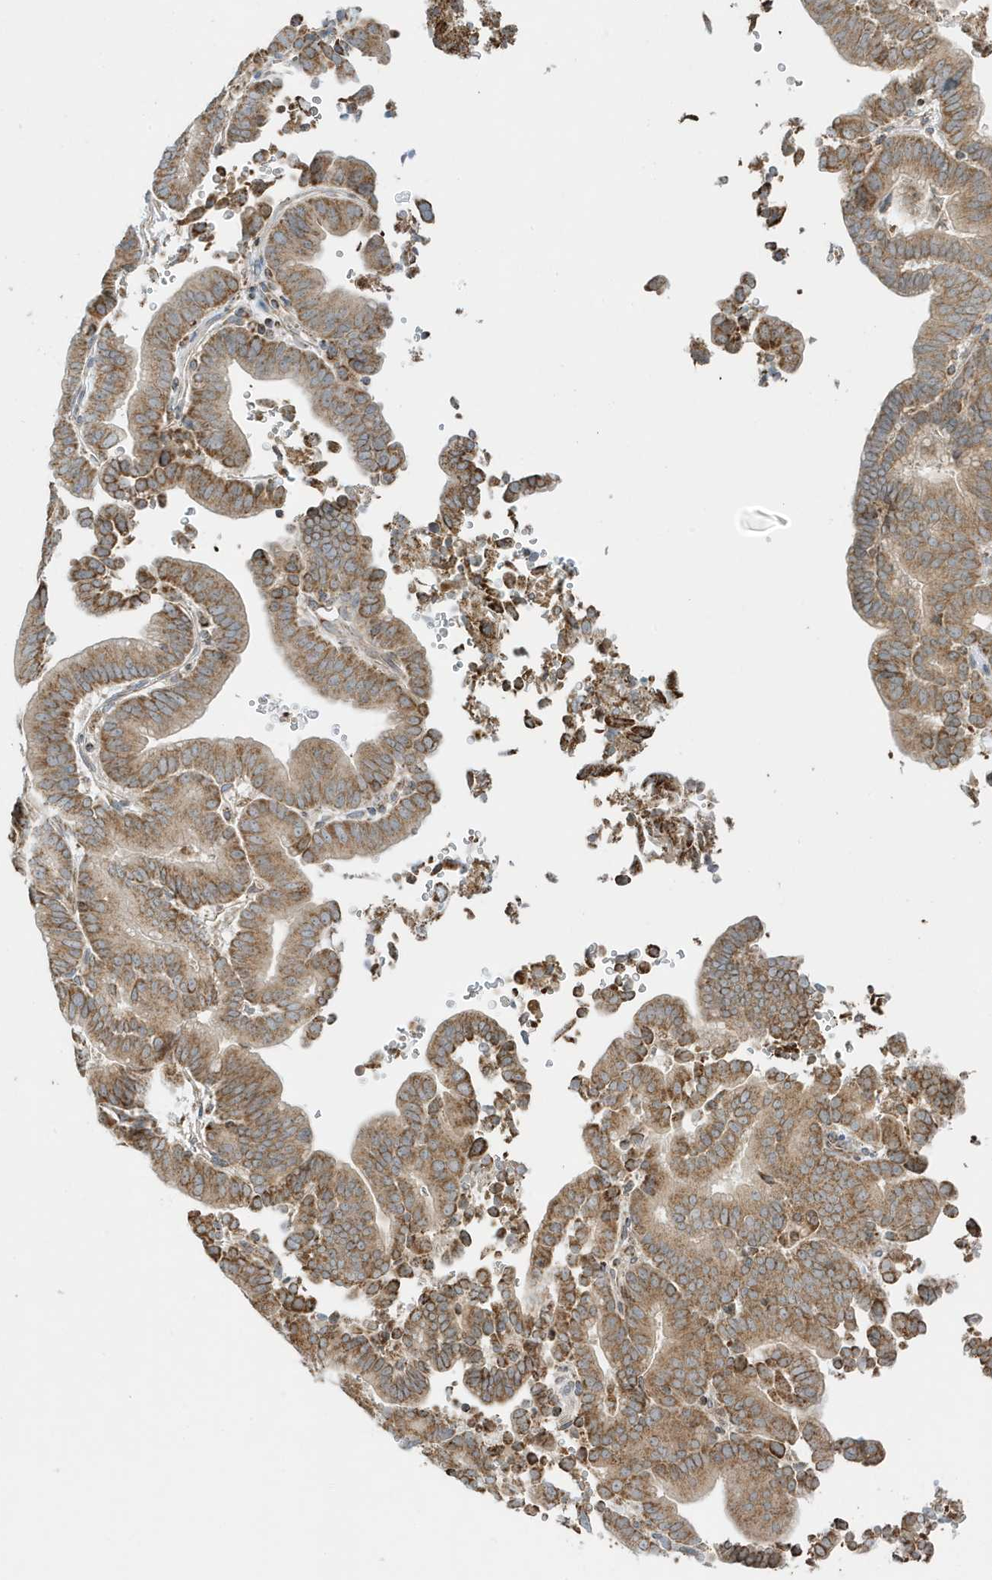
{"staining": {"intensity": "moderate", "quantity": ">75%", "location": "cytoplasmic/membranous"}, "tissue": "liver cancer", "cell_type": "Tumor cells", "image_type": "cancer", "snomed": [{"axis": "morphology", "description": "Cholangiocarcinoma"}, {"axis": "topography", "description": "Liver"}], "caption": "Tumor cells display medium levels of moderate cytoplasmic/membranous positivity in approximately >75% of cells in liver cancer. (DAB (3,3'-diaminobenzidine) = brown stain, brightfield microscopy at high magnification).", "gene": "ATP5ME", "patient": {"sex": "female", "age": 75}}